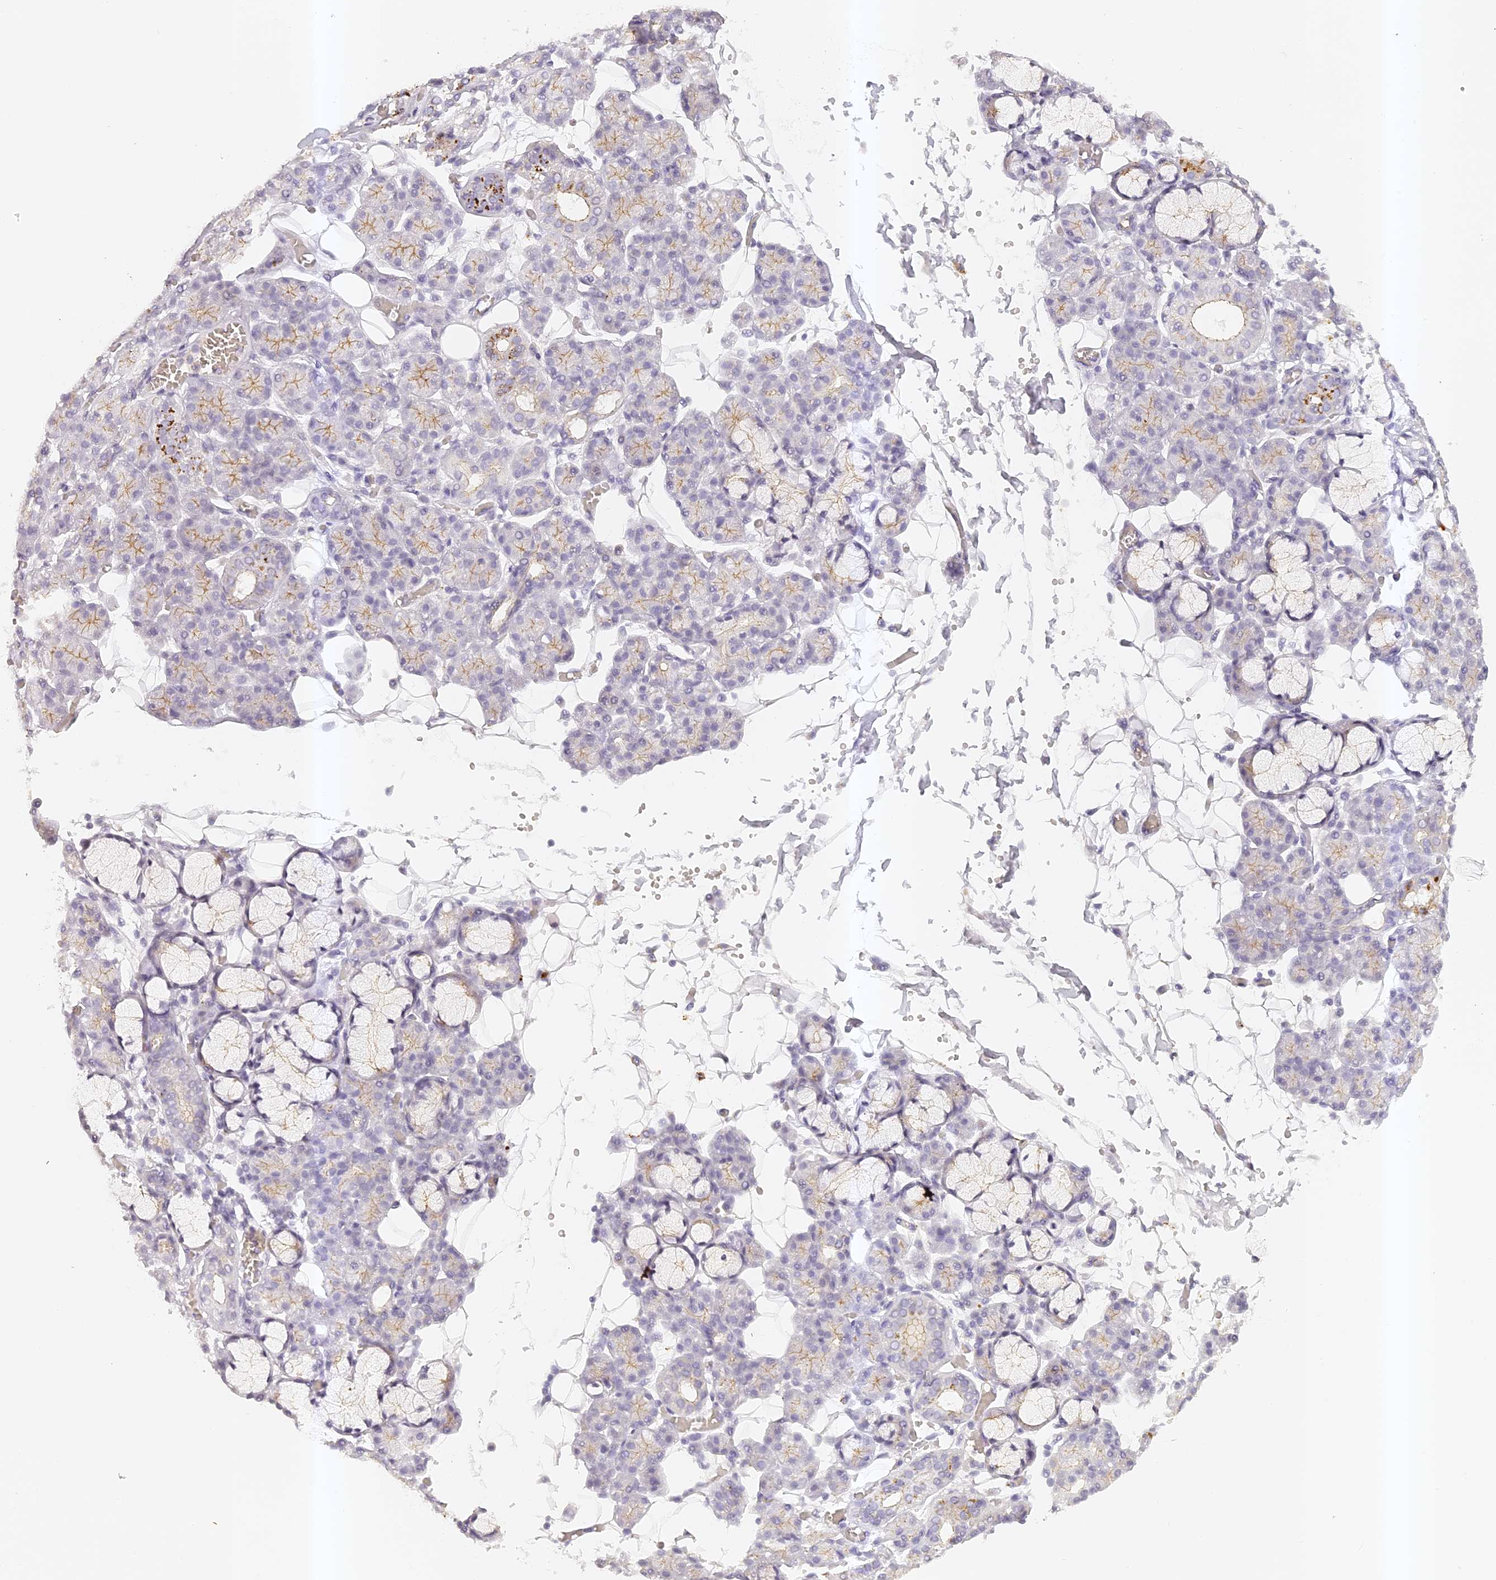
{"staining": {"intensity": "moderate", "quantity": "<25%", "location": "cytoplasmic/membranous"}, "tissue": "salivary gland", "cell_type": "Glandular cells", "image_type": "normal", "snomed": [{"axis": "morphology", "description": "Normal tissue, NOS"}, {"axis": "topography", "description": "Salivary gland"}], "caption": "Salivary gland stained with immunohistochemistry exhibits moderate cytoplasmic/membranous expression in about <25% of glandular cells. (DAB (3,3'-diaminobenzidine) = brown stain, brightfield microscopy at high magnification).", "gene": "ELL3", "patient": {"sex": "male", "age": 63}}